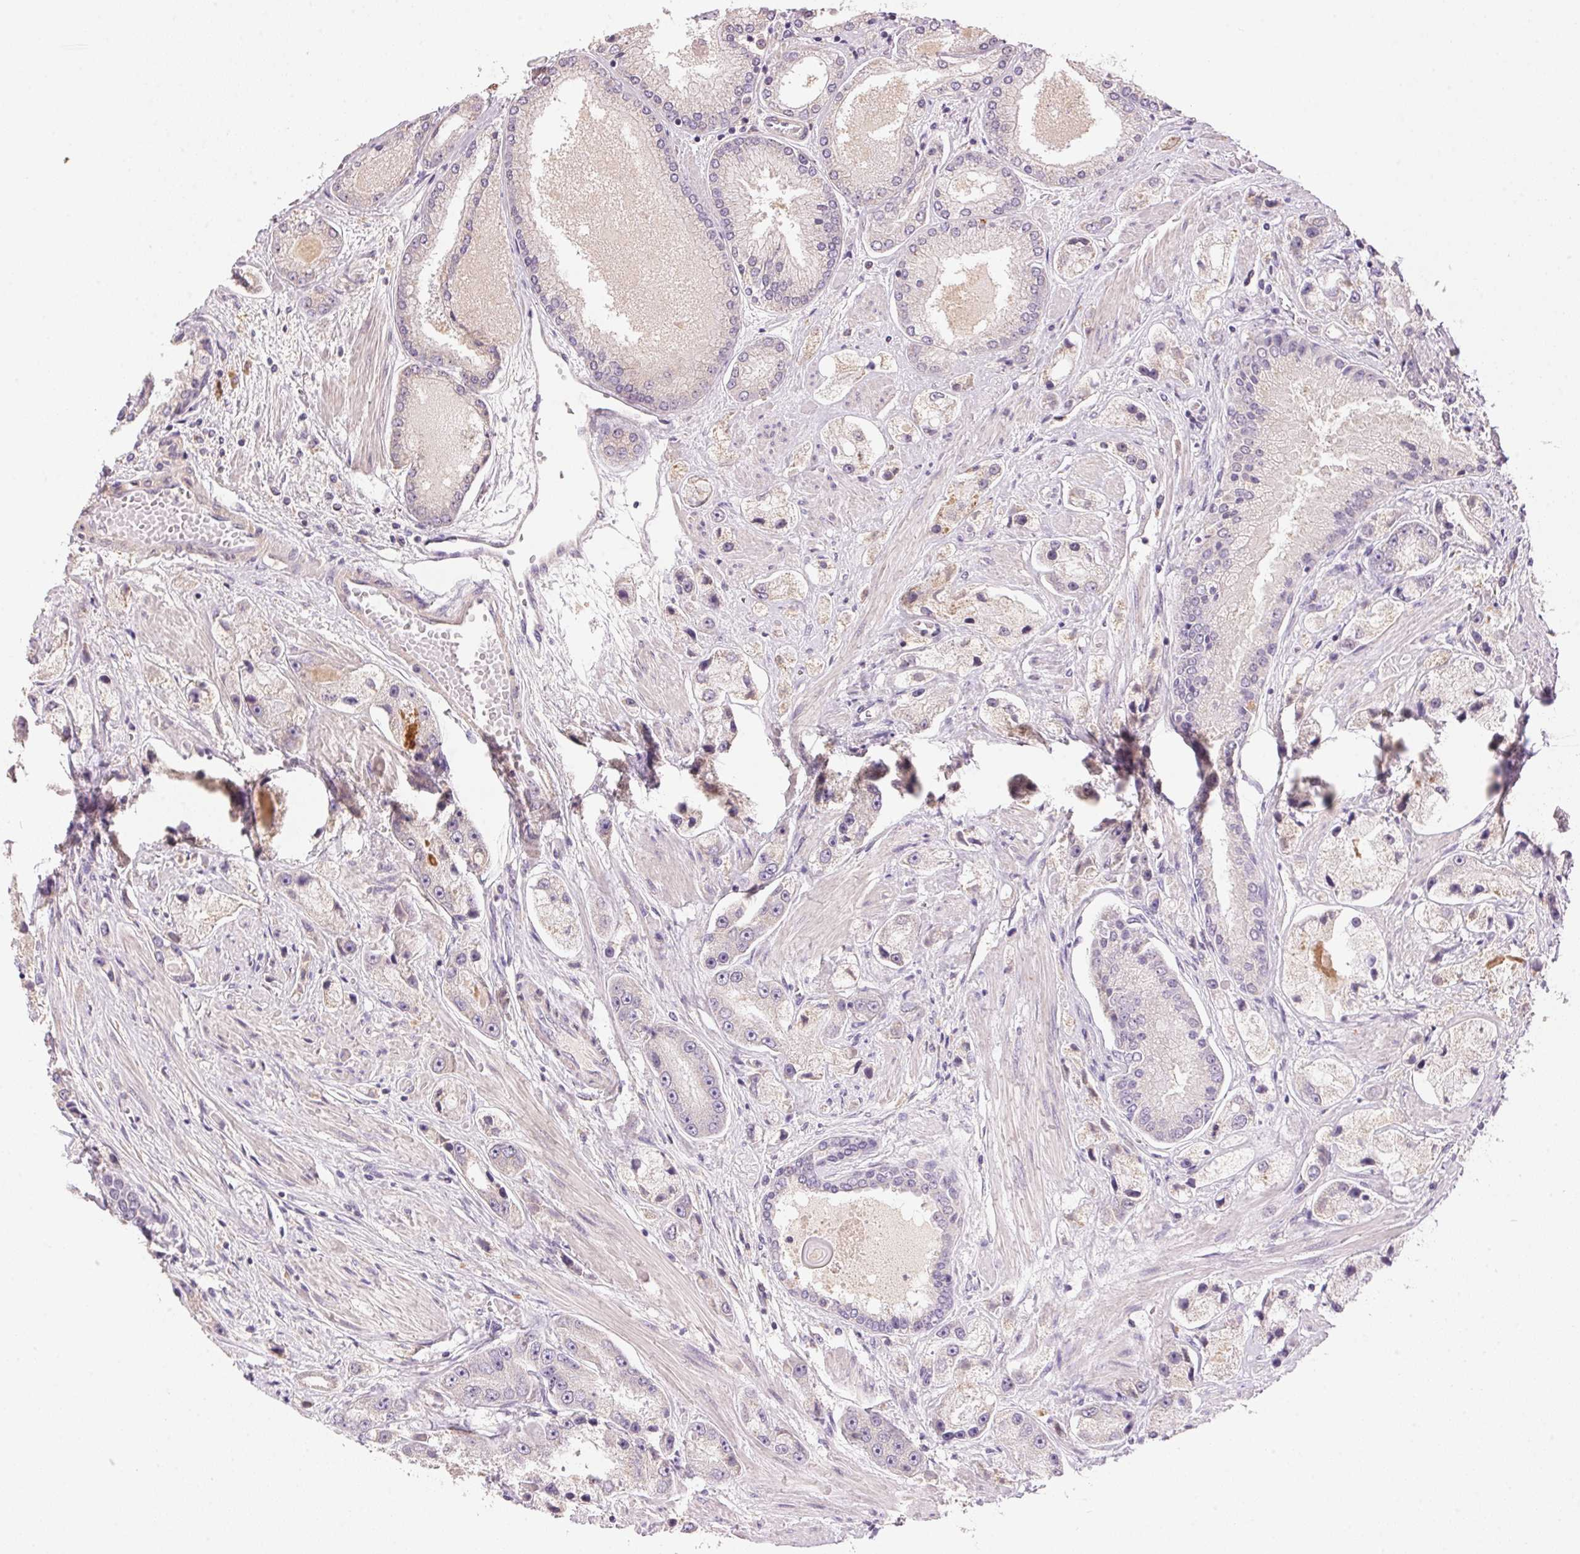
{"staining": {"intensity": "negative", "quantity": "none", "location": "none"}, "tissue": "prostate cancer", "cell_type": "Tumor cells", "image_type": "cancer", "snomed": [{"axis": "morphology", "description": "Adenocarcinoma, High grade"}, {"axis": "topography", "description": "Prostate"}], "caption": "Tumor cells show no significant protein positivity in prostate adenocarcinoma (high-grade). (DAB (3,3'-diaminobenzidine) IHC with hematoxylin counter stain).", "gene": "LYZL6", "patient": {"sex": "male", "age": 67}}